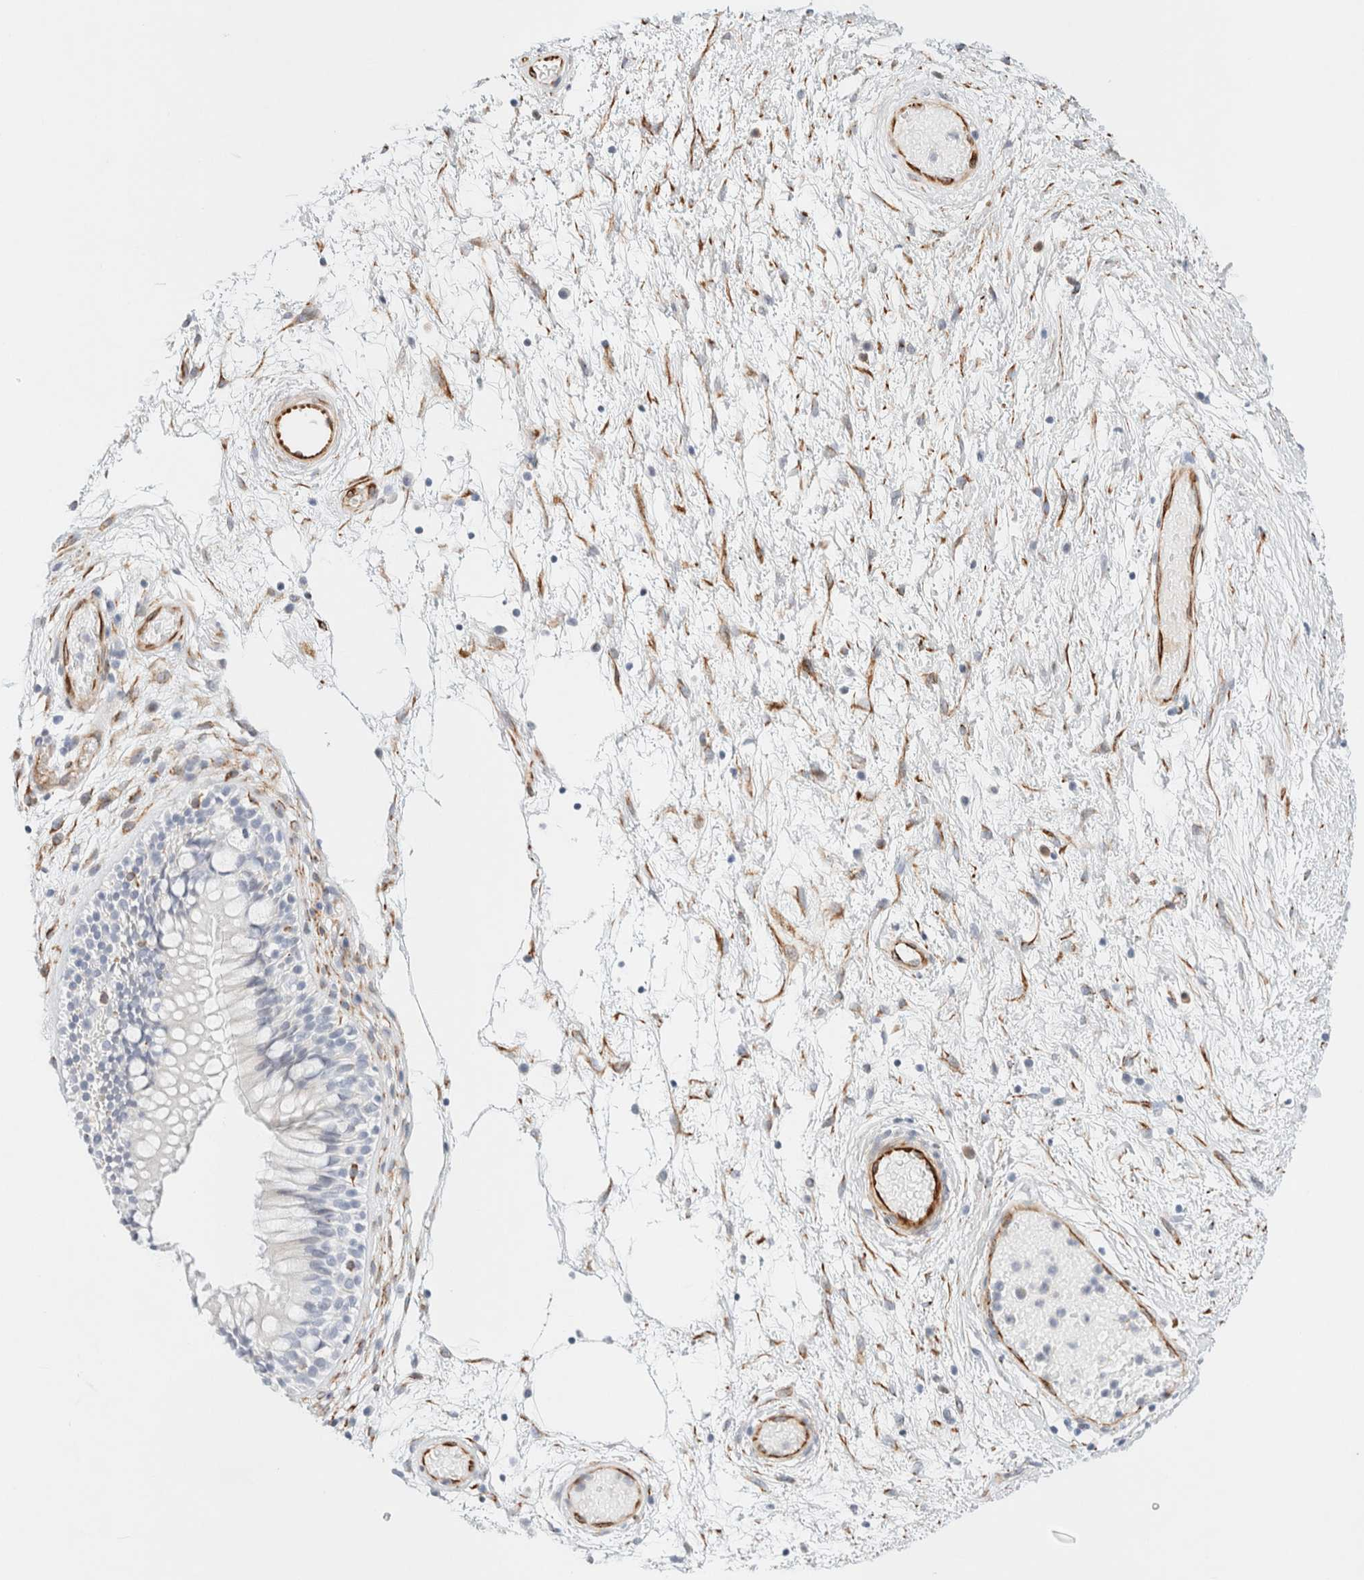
{"staining": {"intensity": "negative", "quantity": "none", "location": "none"}, "tissue": "nasopharynx", "cell_type": "Respiratory epithelial cells", "image_type": "normal", "snomed": [{"axis": "morphology", "description": "Normal tissue, NOS"}, {"axis": "morphology", "description": "Inflammation, NOS"}, {"axis": "topography", "description": "Nasopharynx"}], "caption": "An IHC histopathology image of benign nasopharynx is shown. There is no staining in respiratory epithelial cells of nasopharynx.", "gene": "SLC25A48", "patient": {"sex": "male", "age": 48}}